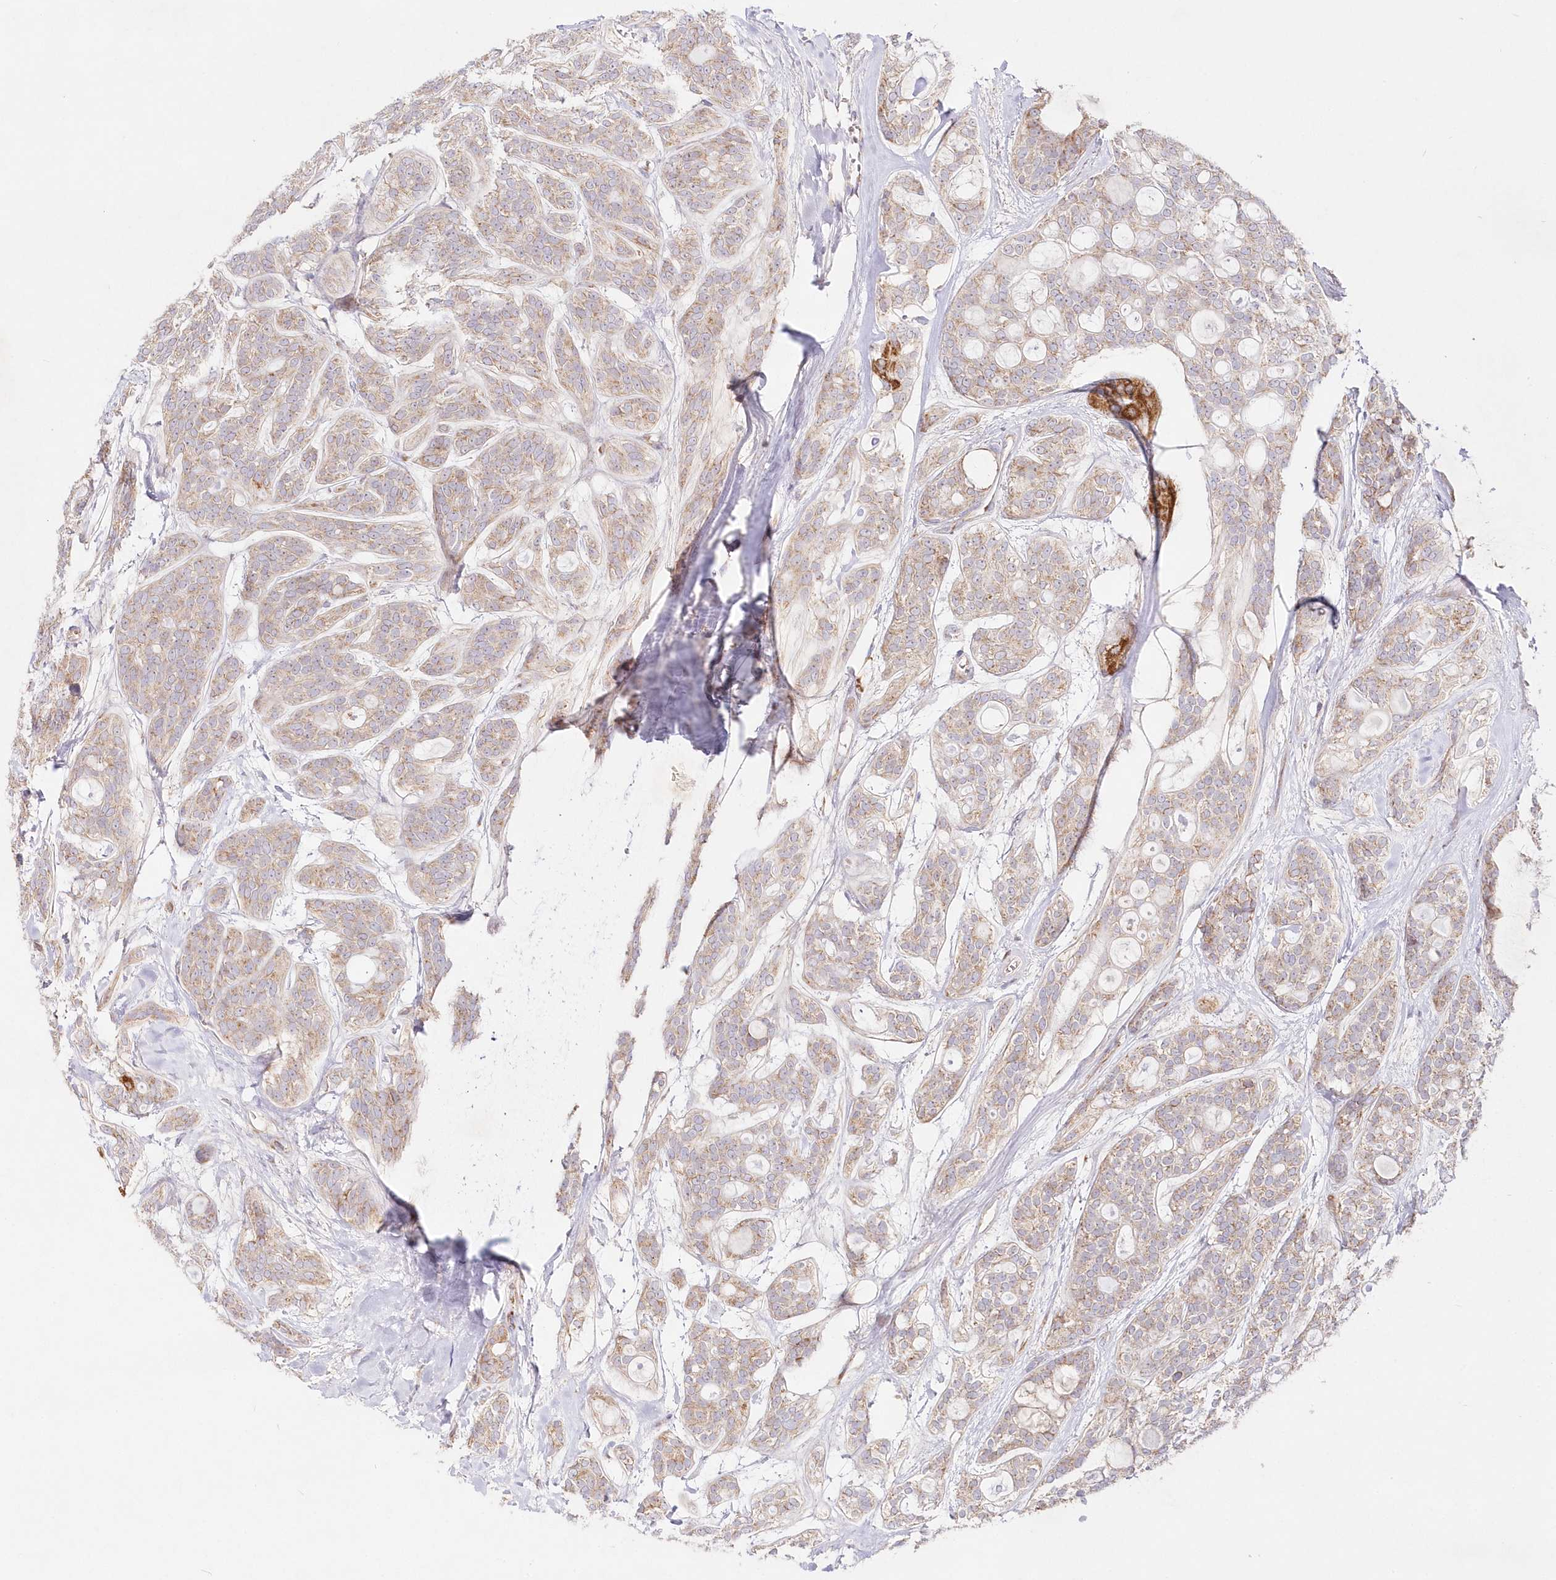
{"staining": {"intensity": "weak", "quantity": "25%-75%", "location": "cytoplasmic/membranous"}, "tissue": "head and neck cancer", "cell_type": "Tumor cells", "image_type": "cancer", "snomed": [{"axis": "morphology", "description": "Adenocarcinoma, NOS"}, {"axis": "topography", "description": "Head-Neck"}], "caption": "Weak cytoplasmic/membranous protein staining is identified in approximately 25%-75% of tumor cells in head and neck adenocarcinoma.", "gene": "DNA2", "patient": {"sex": "male", "age": 66}}